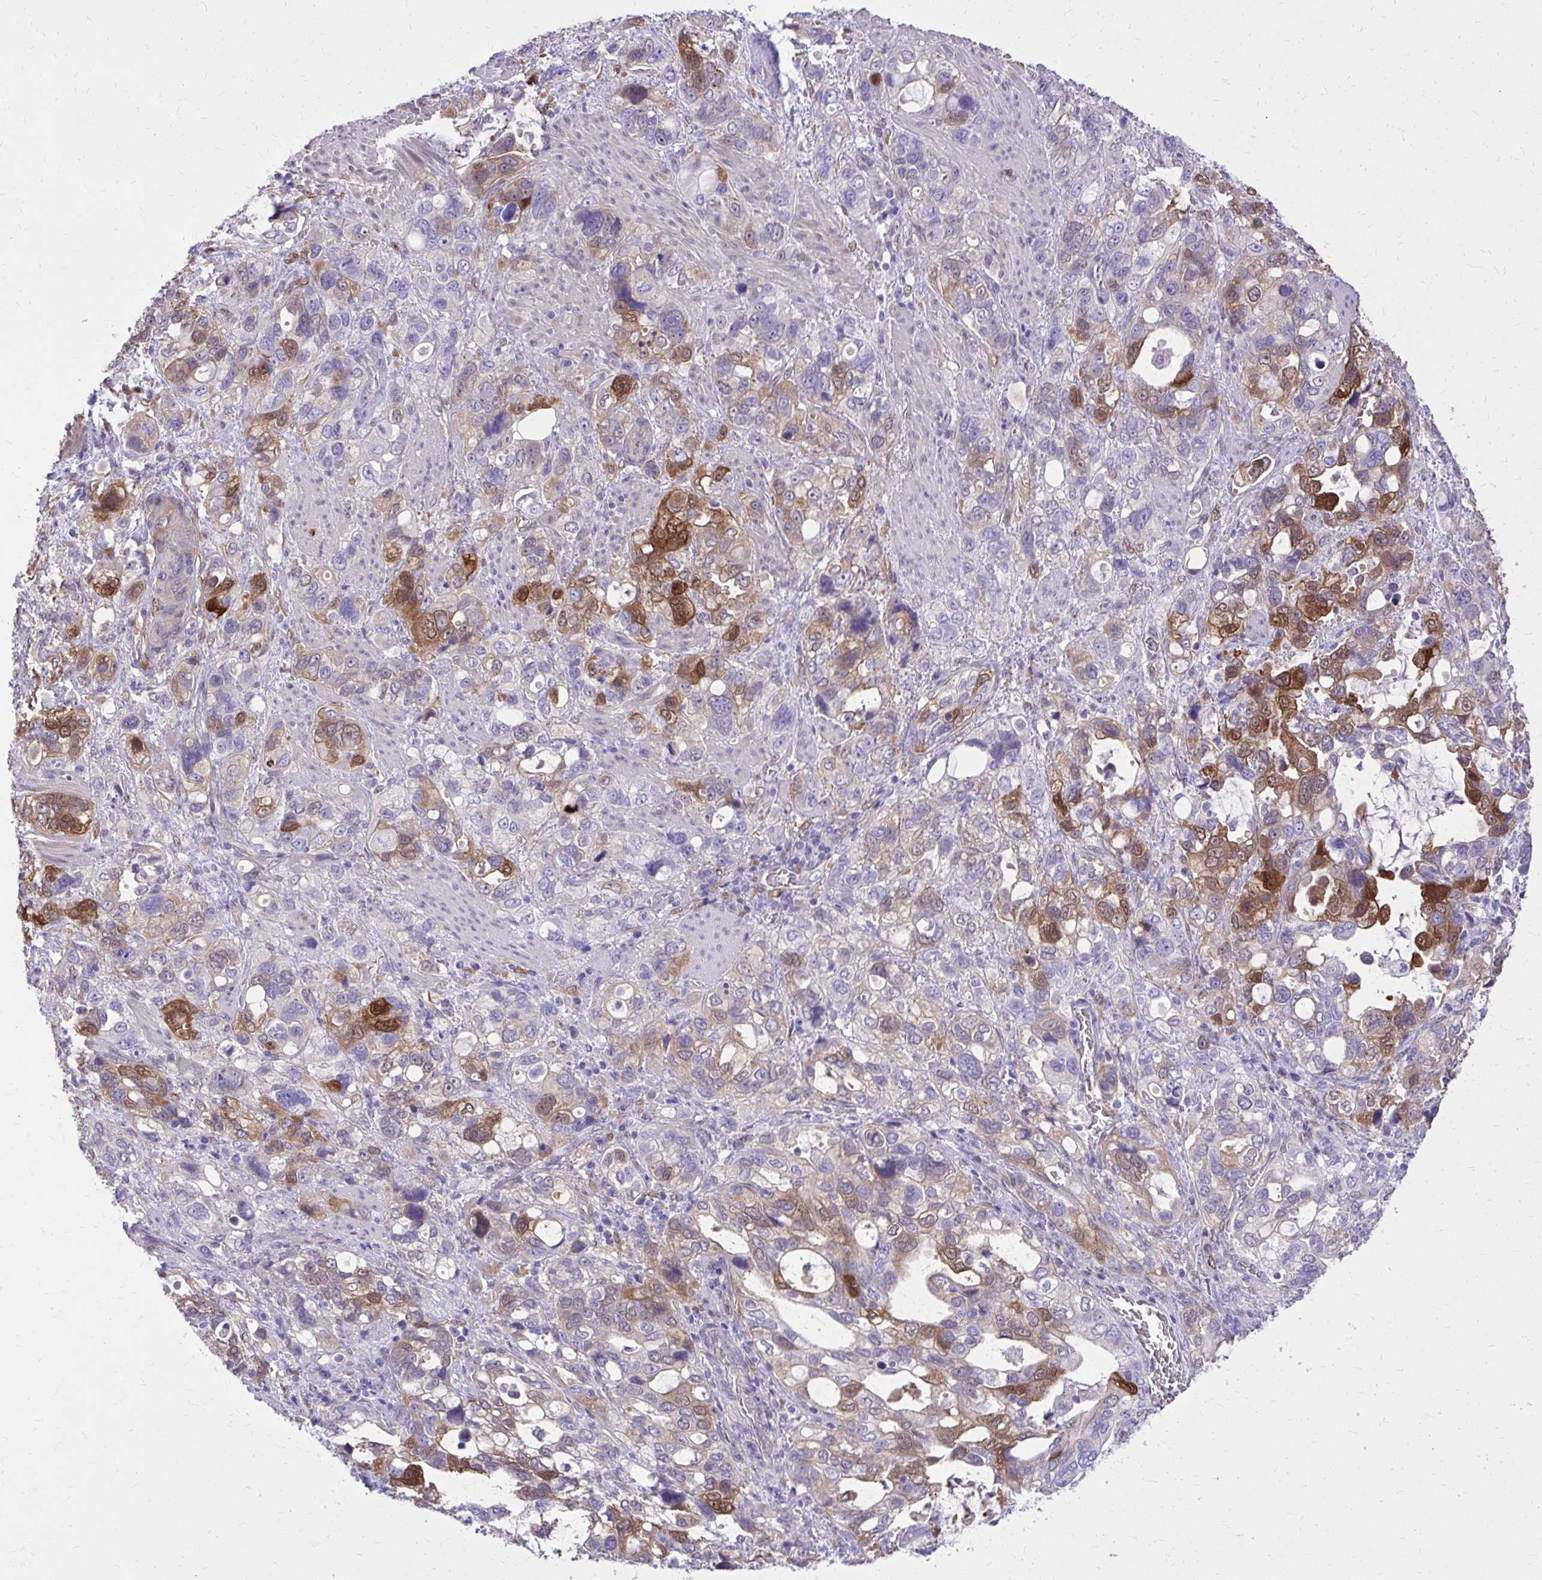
{"staining": {"intensity": "strong", "quantity": "<25%", "location": "cytoplasmic/membranous"}, "tissue": "stomach cancer", "cell_type": "Tumor cells", "image_type": "cancer", "snomed": [{"axis": "morphology", "description": "Adenocarcinoma, NOS"}, {"axis": "topography", "description": "Stomach, upper"}], "caption": "Tumor cells demonstrate medium levels of strong cytoplasmic/membranous staining in approximately <25% of cells in human stomach adenocarcinoma.", "gene": "NNMT", "patient": {"sex": "female", "age": 81}}